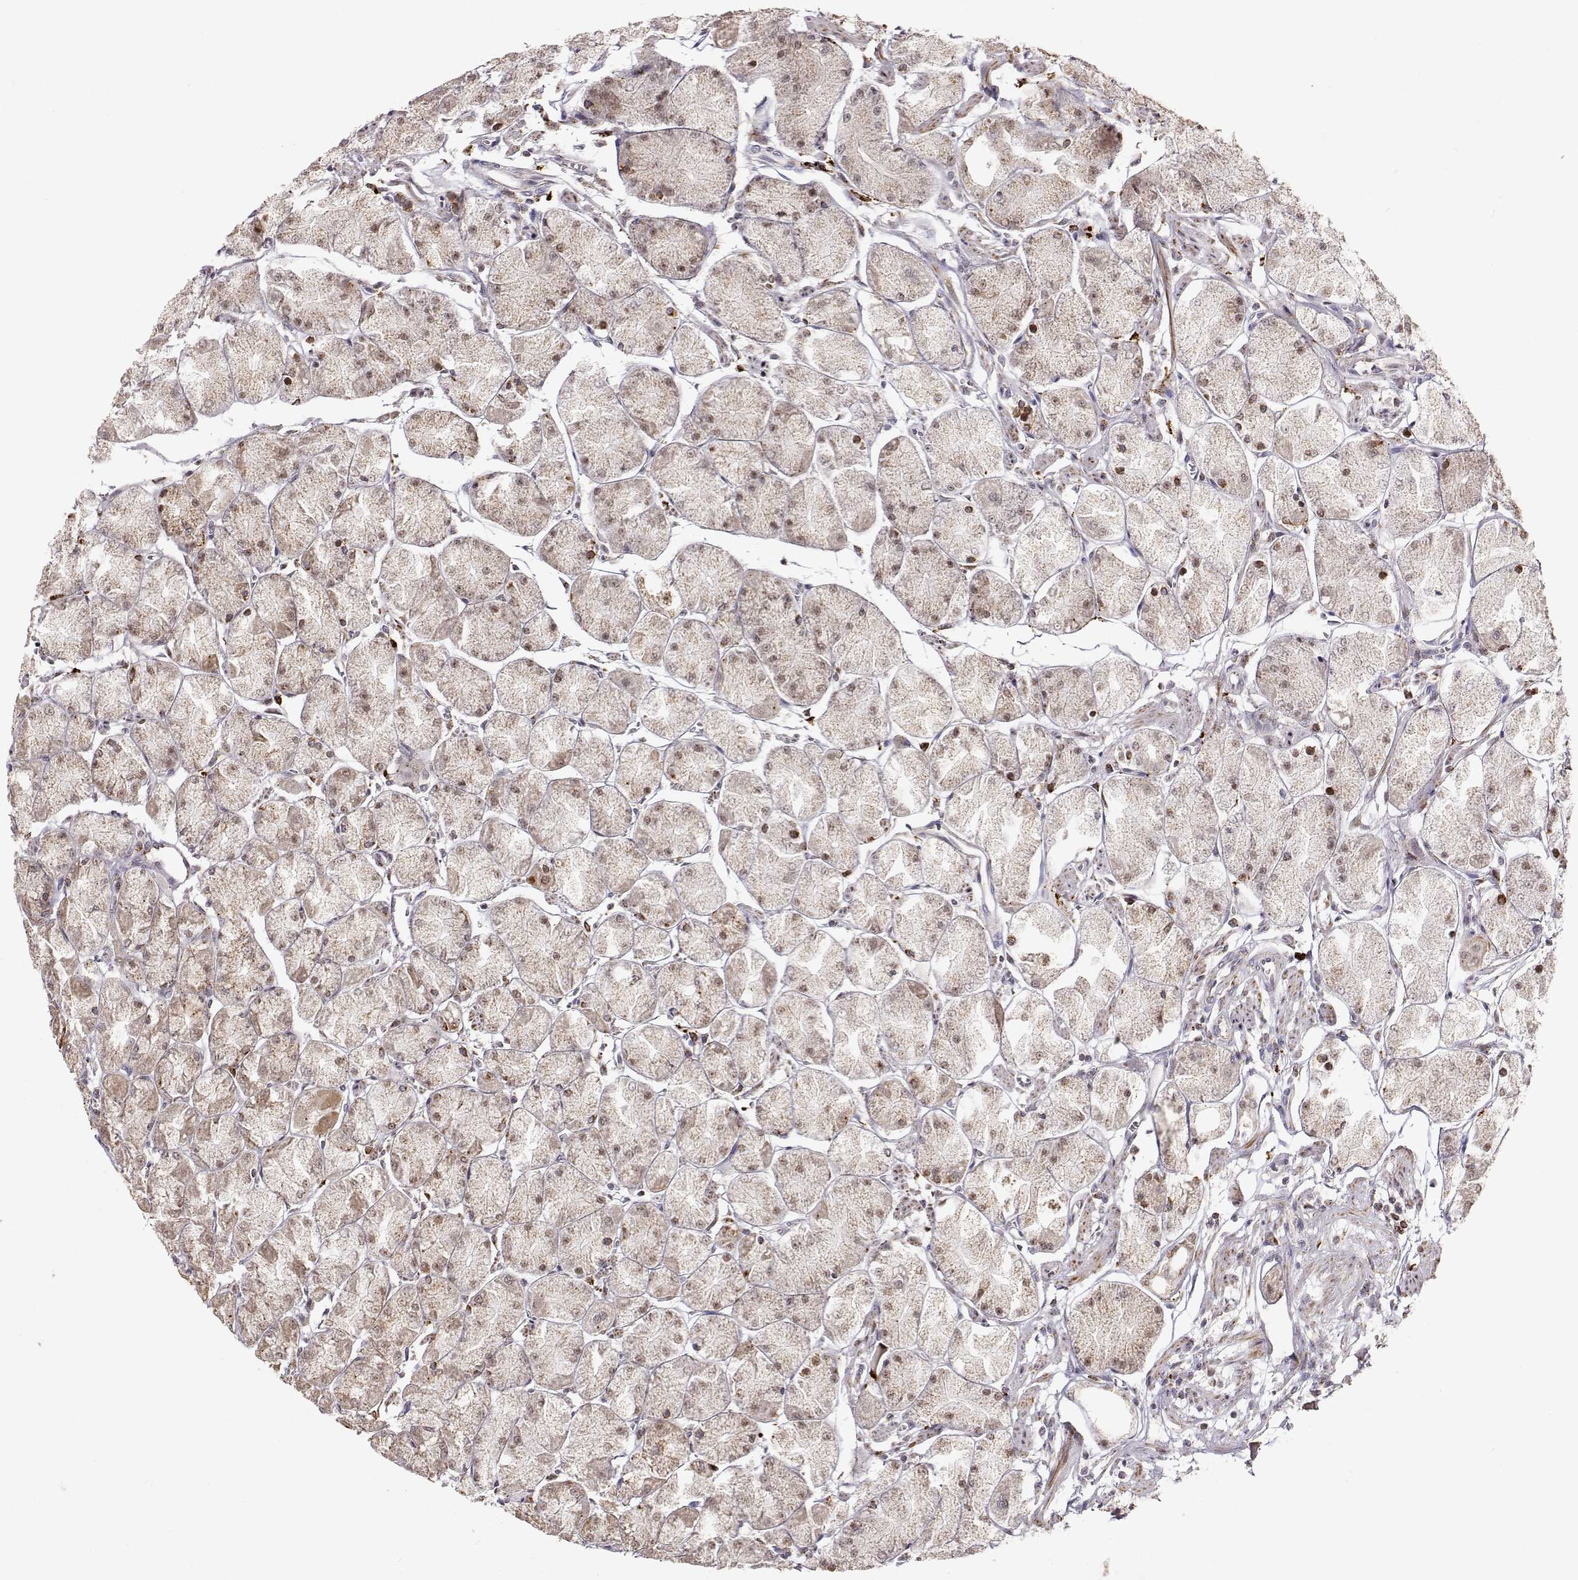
{"staining": {"intensity": "weak", "quantity": ">75%", "location": "cytoplasmic/membranous"}, "tissue": "stomach", "cell_type": "Glandular cells", "image_type": "normal", "snomed": [{"axis": "morphology", "description": "Normal tissue, NOS"}, {"axis": "topography", "description": "Stomach, upper"}], "caption": "A high-resolution image shows IHC staining of unremarkable stomach, which demonstrates weak cytoplasmic/membranous staining in approximately >75% of glandular cells.", "gene": "EXOG", "patient": {"sex": "male", "age": 60}}